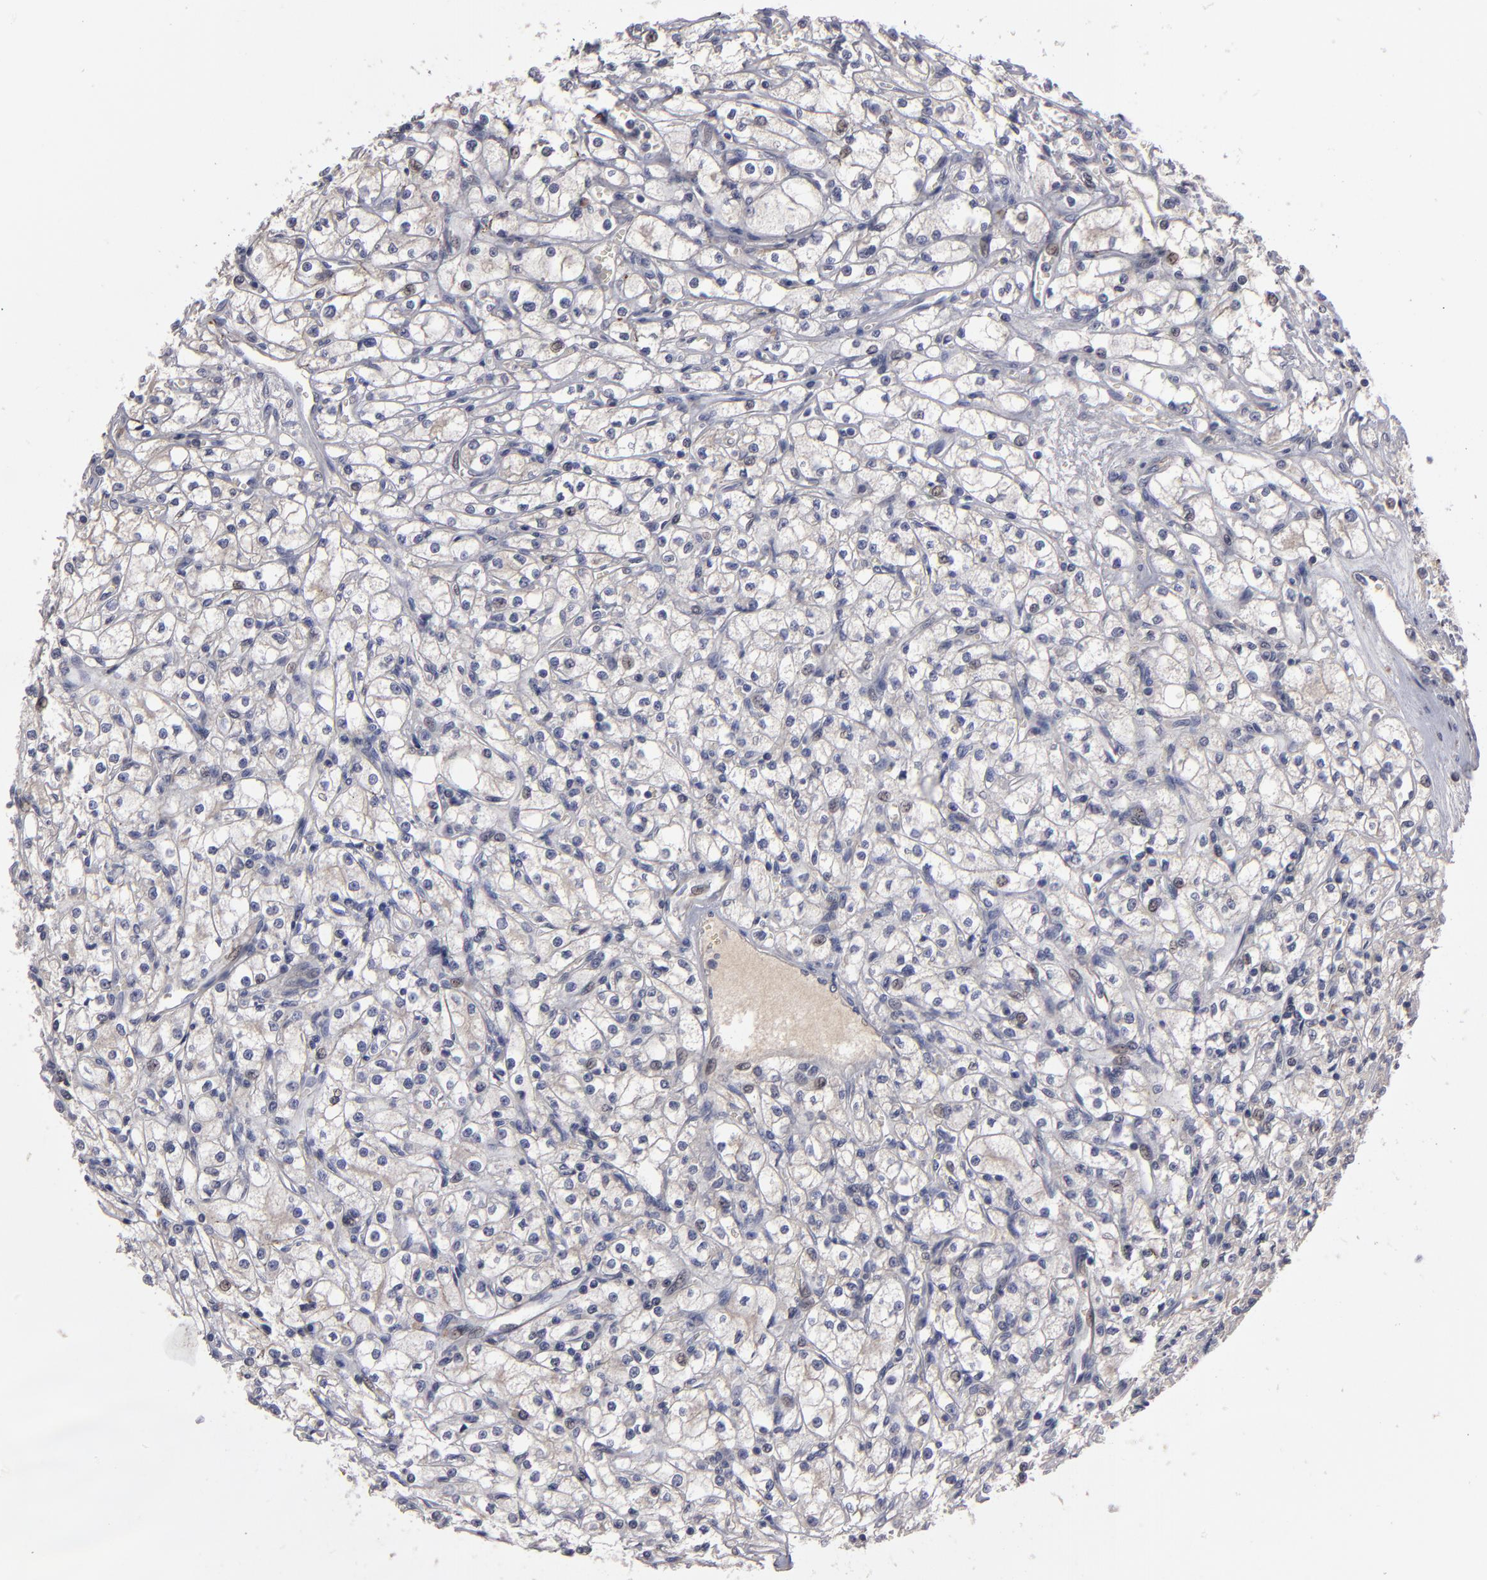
{"staining": {"intensity": "negative", "quantity": "none", "location": "none"}, "tissue": "renal cancer", "cell_type": "Tumor cells", "image_type": "cancer", "snomed": [{"axis": "morphology", "description": "Adenocarcinoma, NOS"}, {"axis": "topography", "description": "Kidney"}], "caption": "Renal cancer was stained to show a protein in brown. There is no significant staining in tumor cells. (DAB IHC, high magnification).", "gene": "GPM6B", "patient": {"sex": "male", "age": 61}}